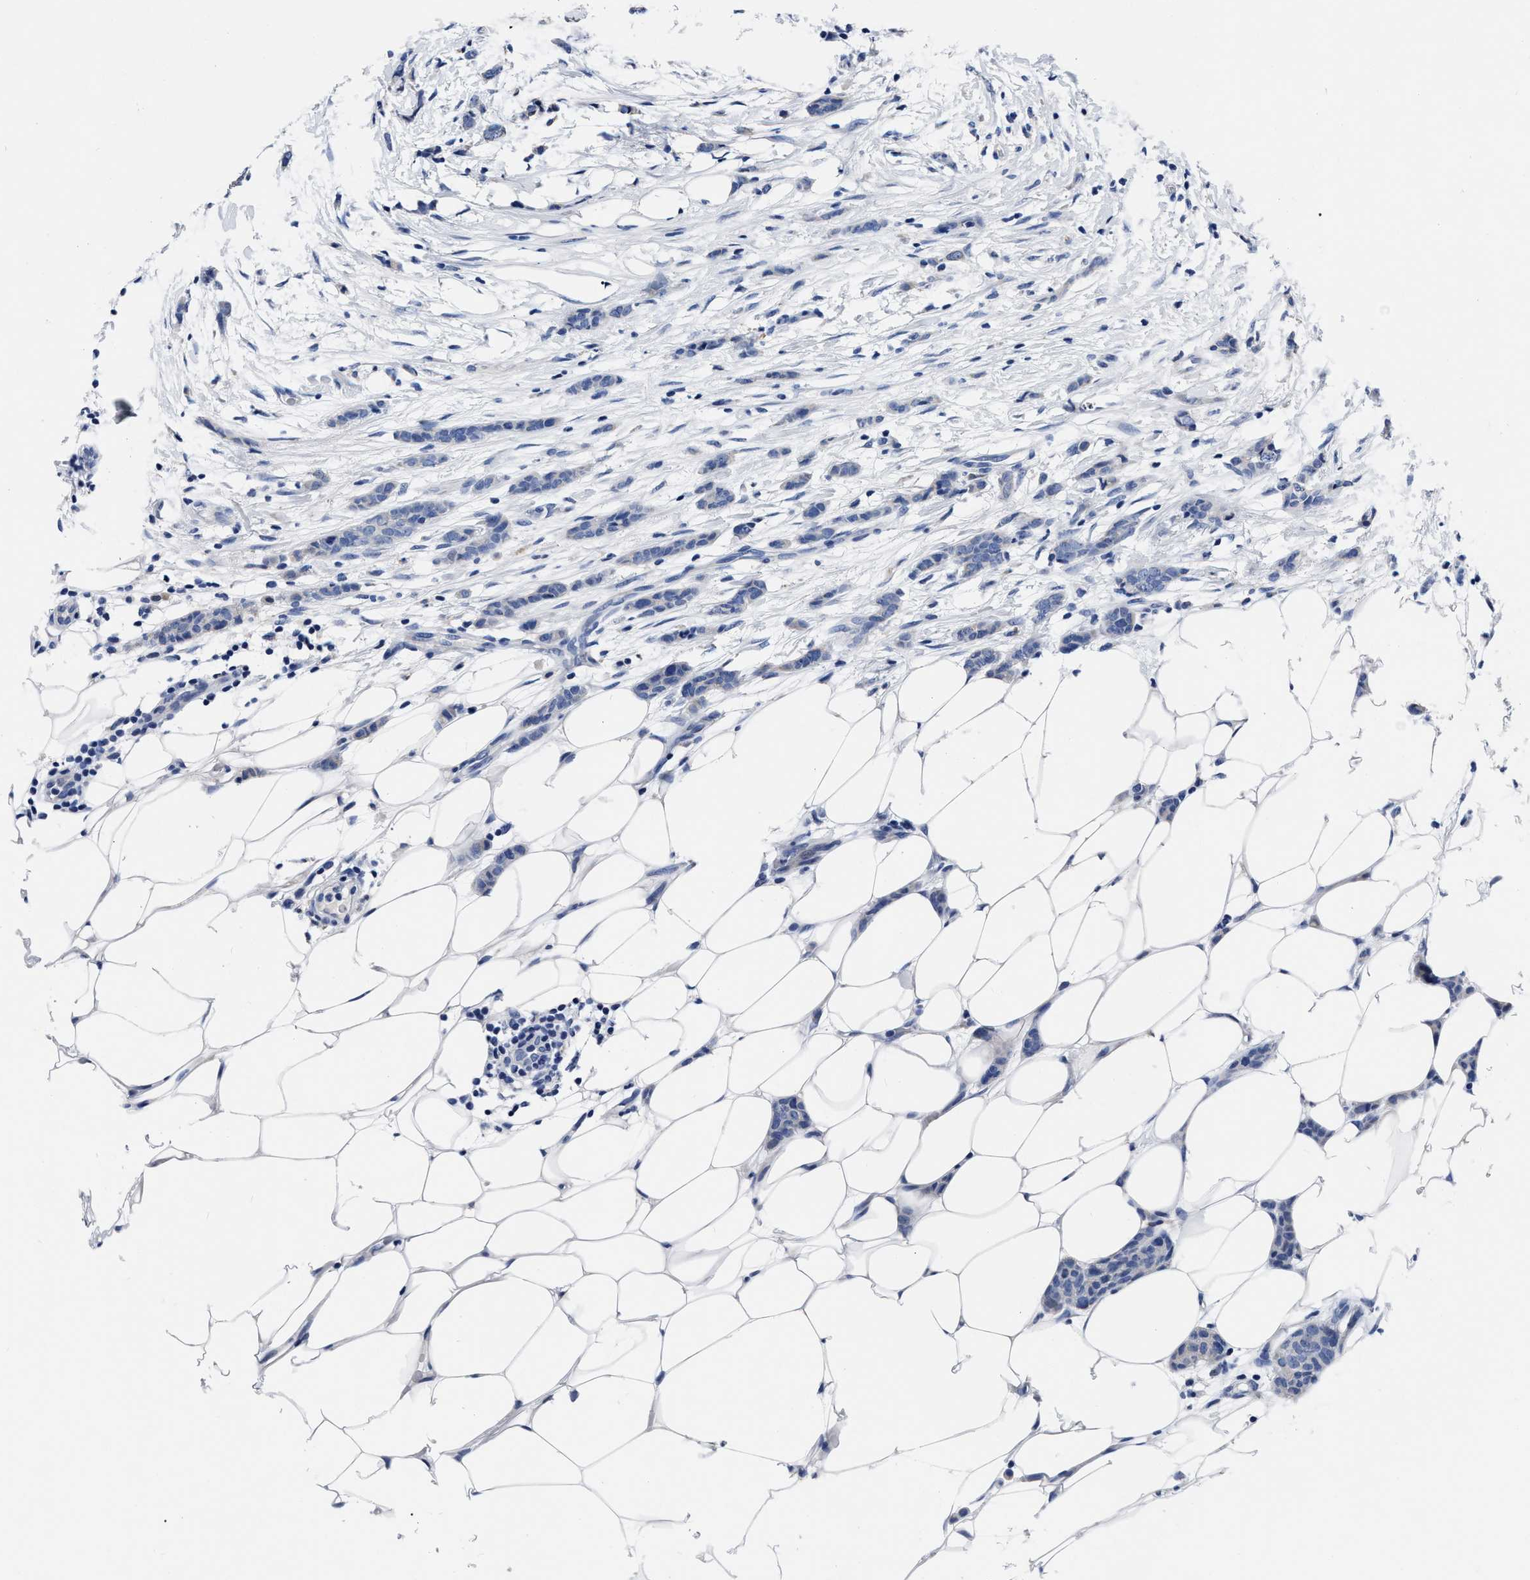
{"staining": {"intensity": "negative", "quantity": "none", "location": "none"}, "tissue": "breast cancer", "cell_type": "Tumor cells", "image_type": "cancer", "snomed": [{"axis": "morphology", "description": "Lobular carcinoma"}, {"axis": "topography", "description": "Skin"}, {"axis": "topography", "description": "Breast"}], "caption": "Tumor cells show no significant expression in breast lobular carcinoma.", "gene": "MOV10L1", "patient": {"sex": "female", "age": 46}}